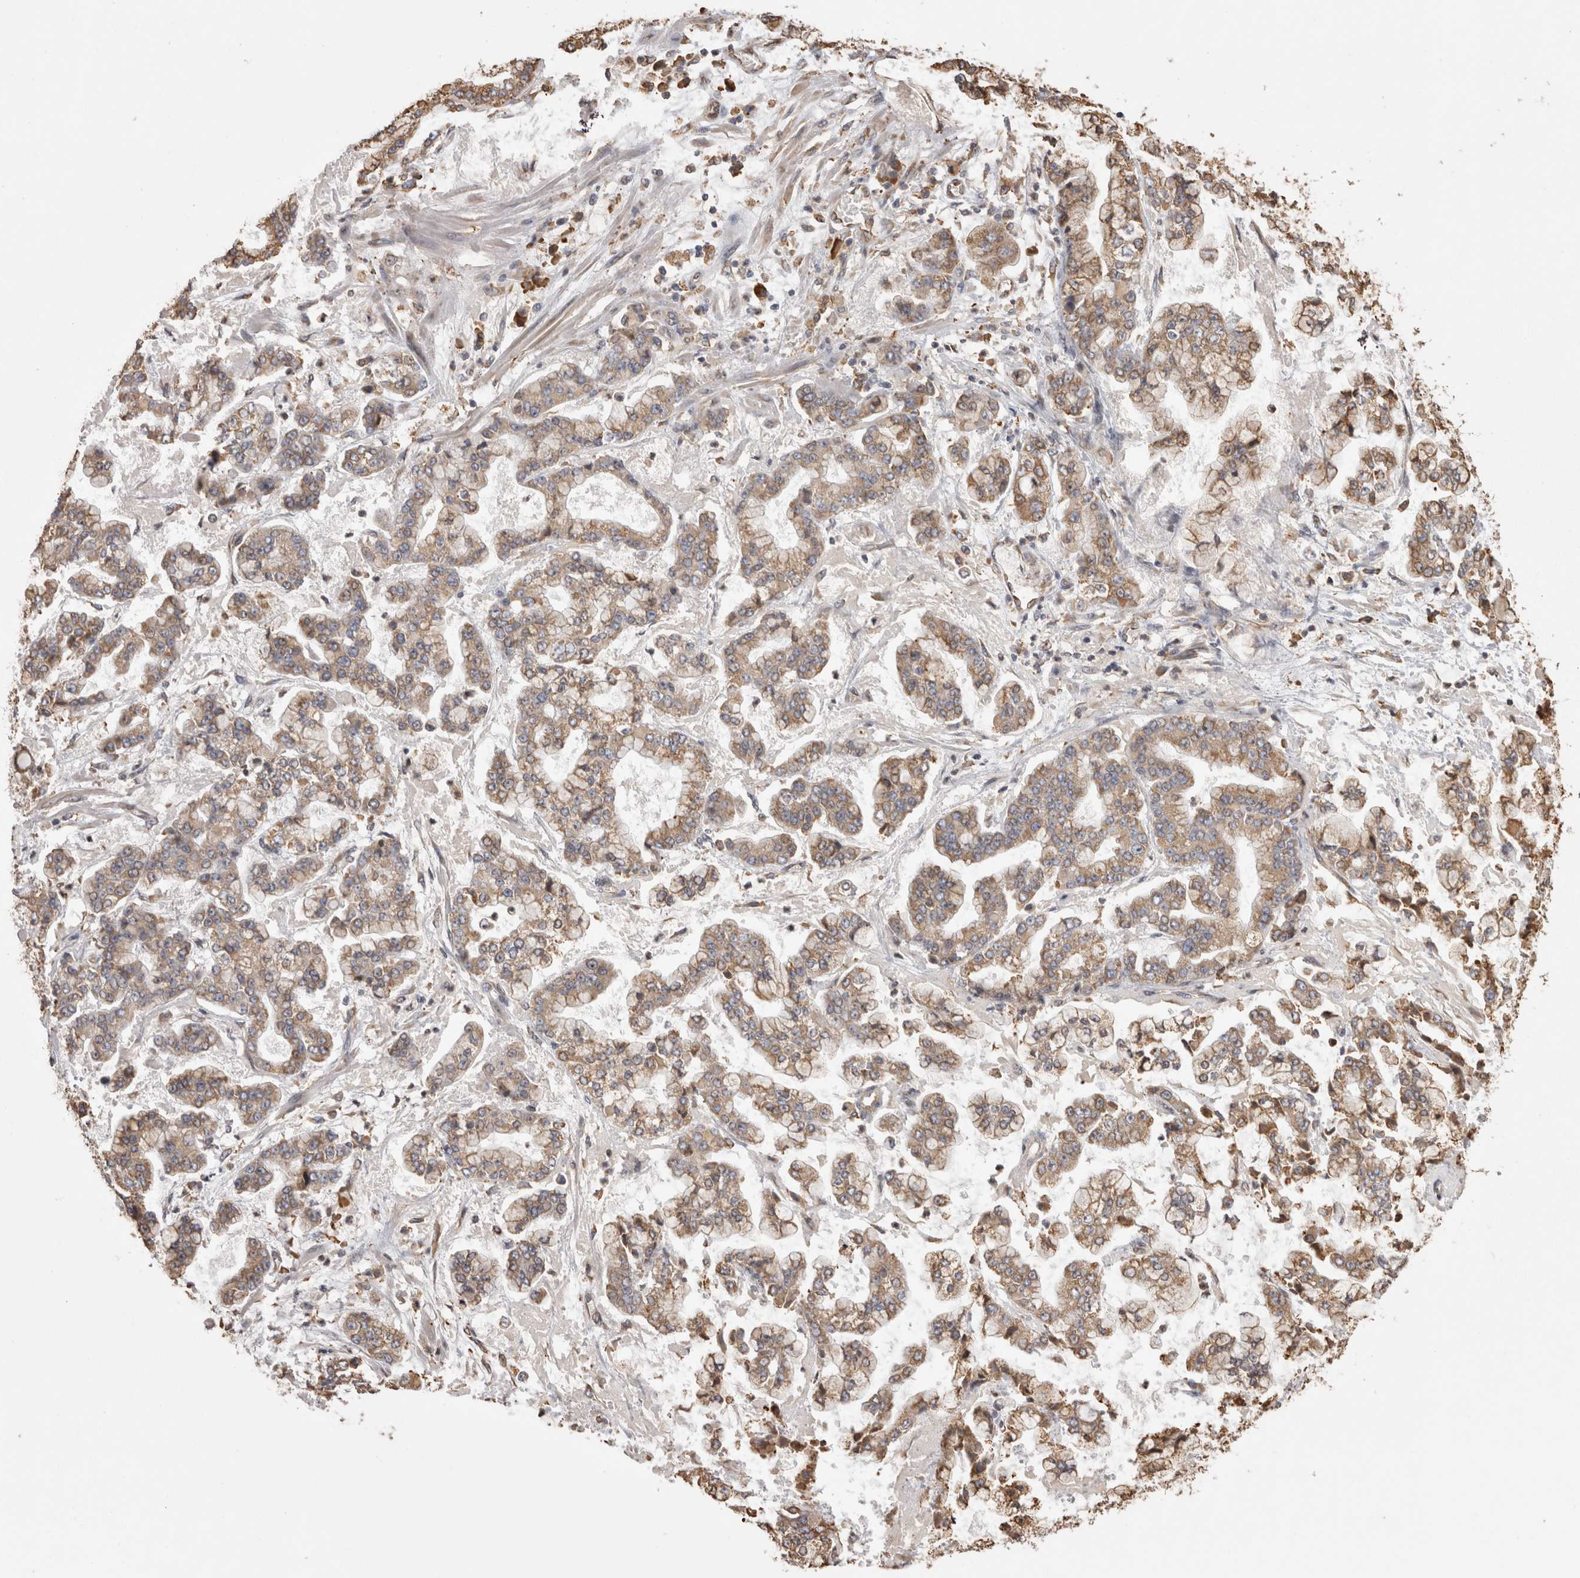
{"staining": {"intensity": "moderate", "quantity": ">75%", "location": "cytoplasmic/membranous"}, "tissue": "stomach cancer", "cell_type": "Tumor cells", "image_type": "cancer", "snomed": [{"axis": "morphology", "description": "Adenocarcinoma, NOS"}, {"axis": "topography", "description": "Stomach"}], "caption": "A brown stain labels moderate cytoplasmic/membranous staining of a protein in stomach cancer tumor cells.", "gene": "PON2", "patient": {"sex": "male", "age": 76}}